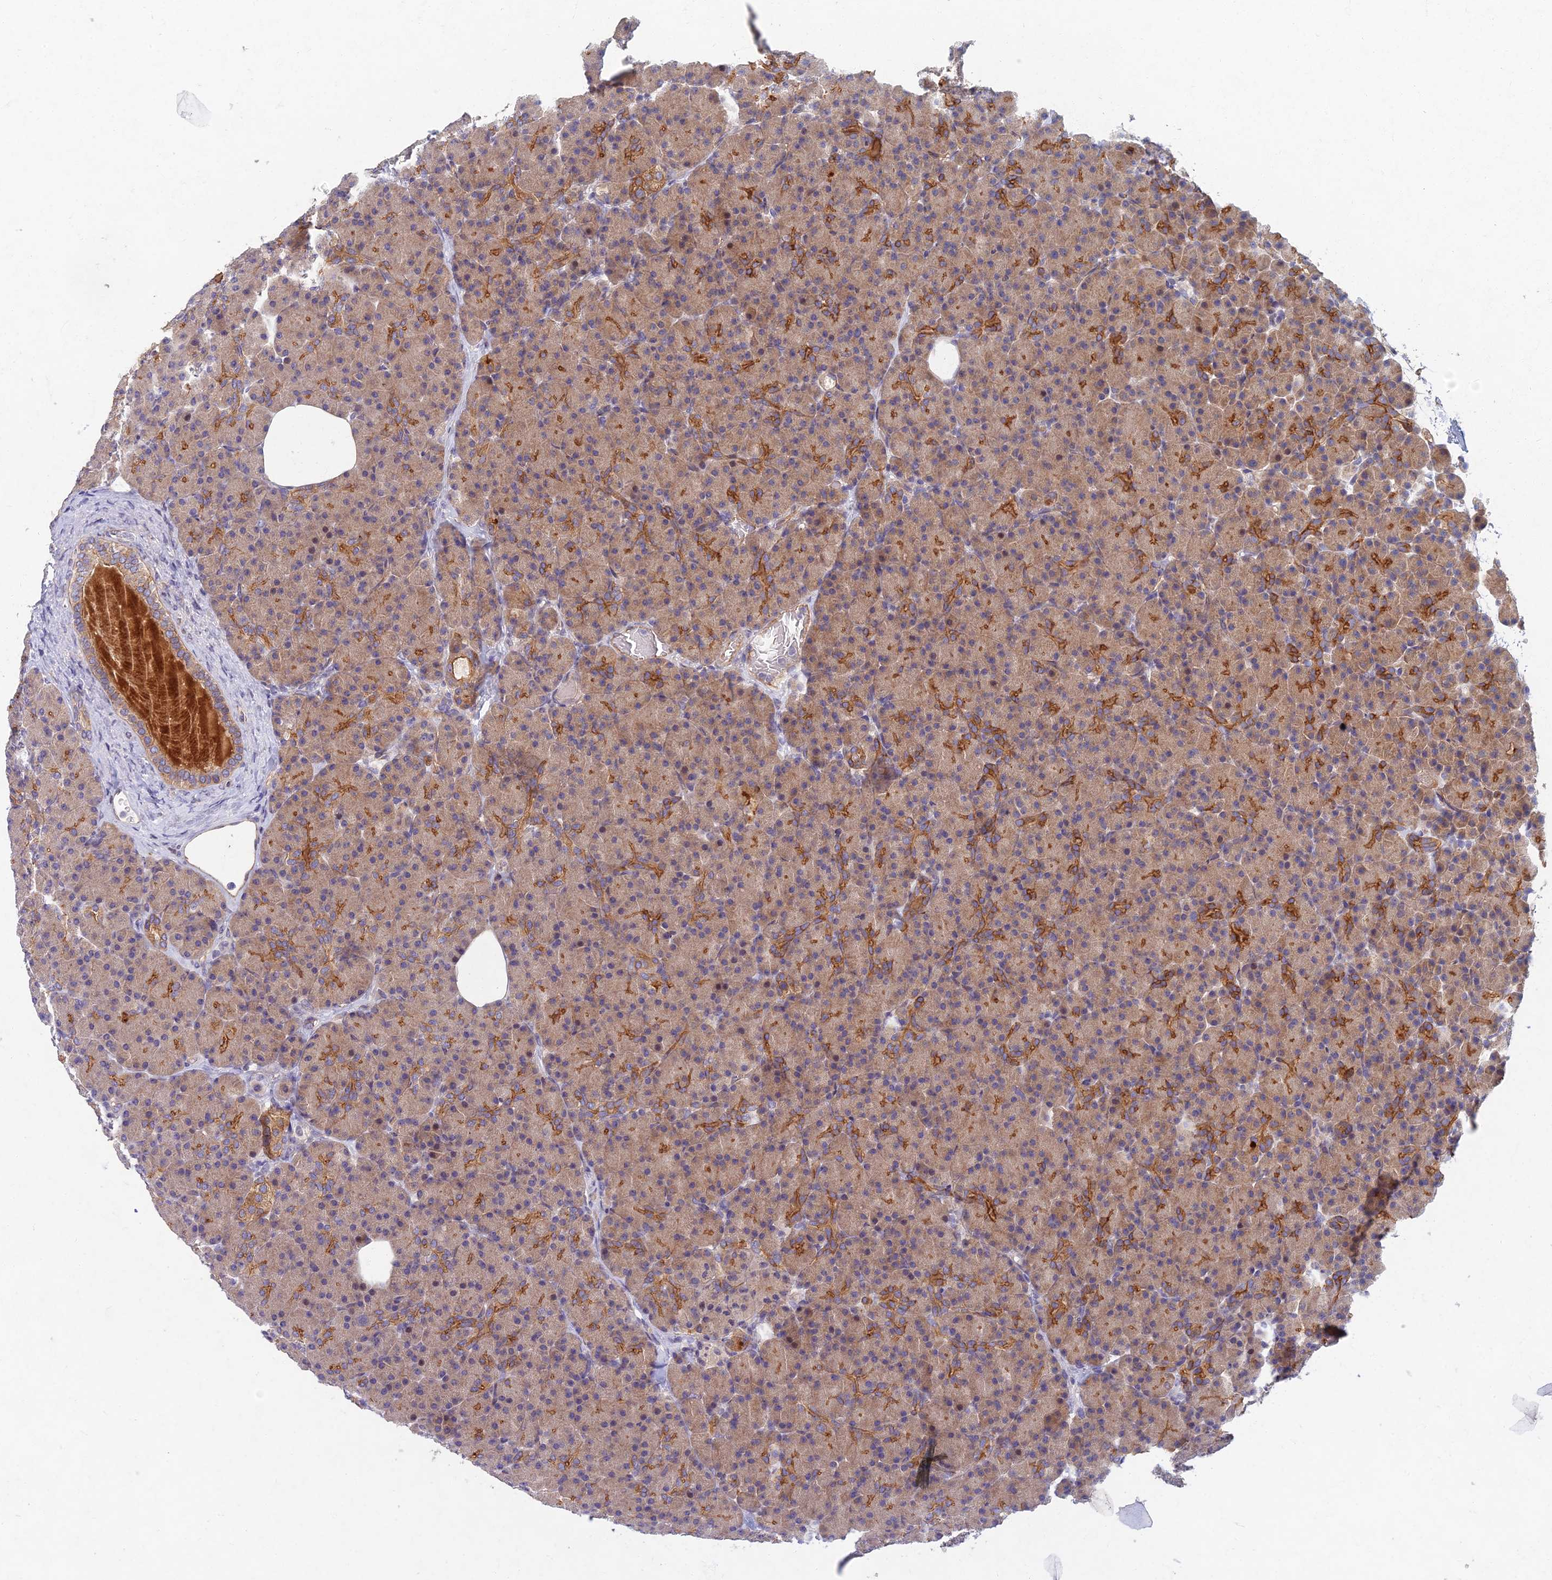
{"staining": {"intensity": "moderate", "quantity": ">75%", "location": "cytoplasmic/membranous"}, "tissue": "pancreas", "cell_type": "Exocrine glandular cells", "image_type": "normal", "snomed": [{"axis": "morphology", "description": "Normal tissue, NOS"}, {"axis": "topography", "description": "Pancreas"}], "caption": "Protein expression analysis of benign human pancreas reveals moderate cytoplasmic/membranous staining in about >75% of exocrine glandular cells. (DAB (3,3'-diaminobenzidine) IHC, brown staining for protein, blue staining for nuclei).", "gene": "RHBDL2", "patient": {"sex": "female", "age": 43}}